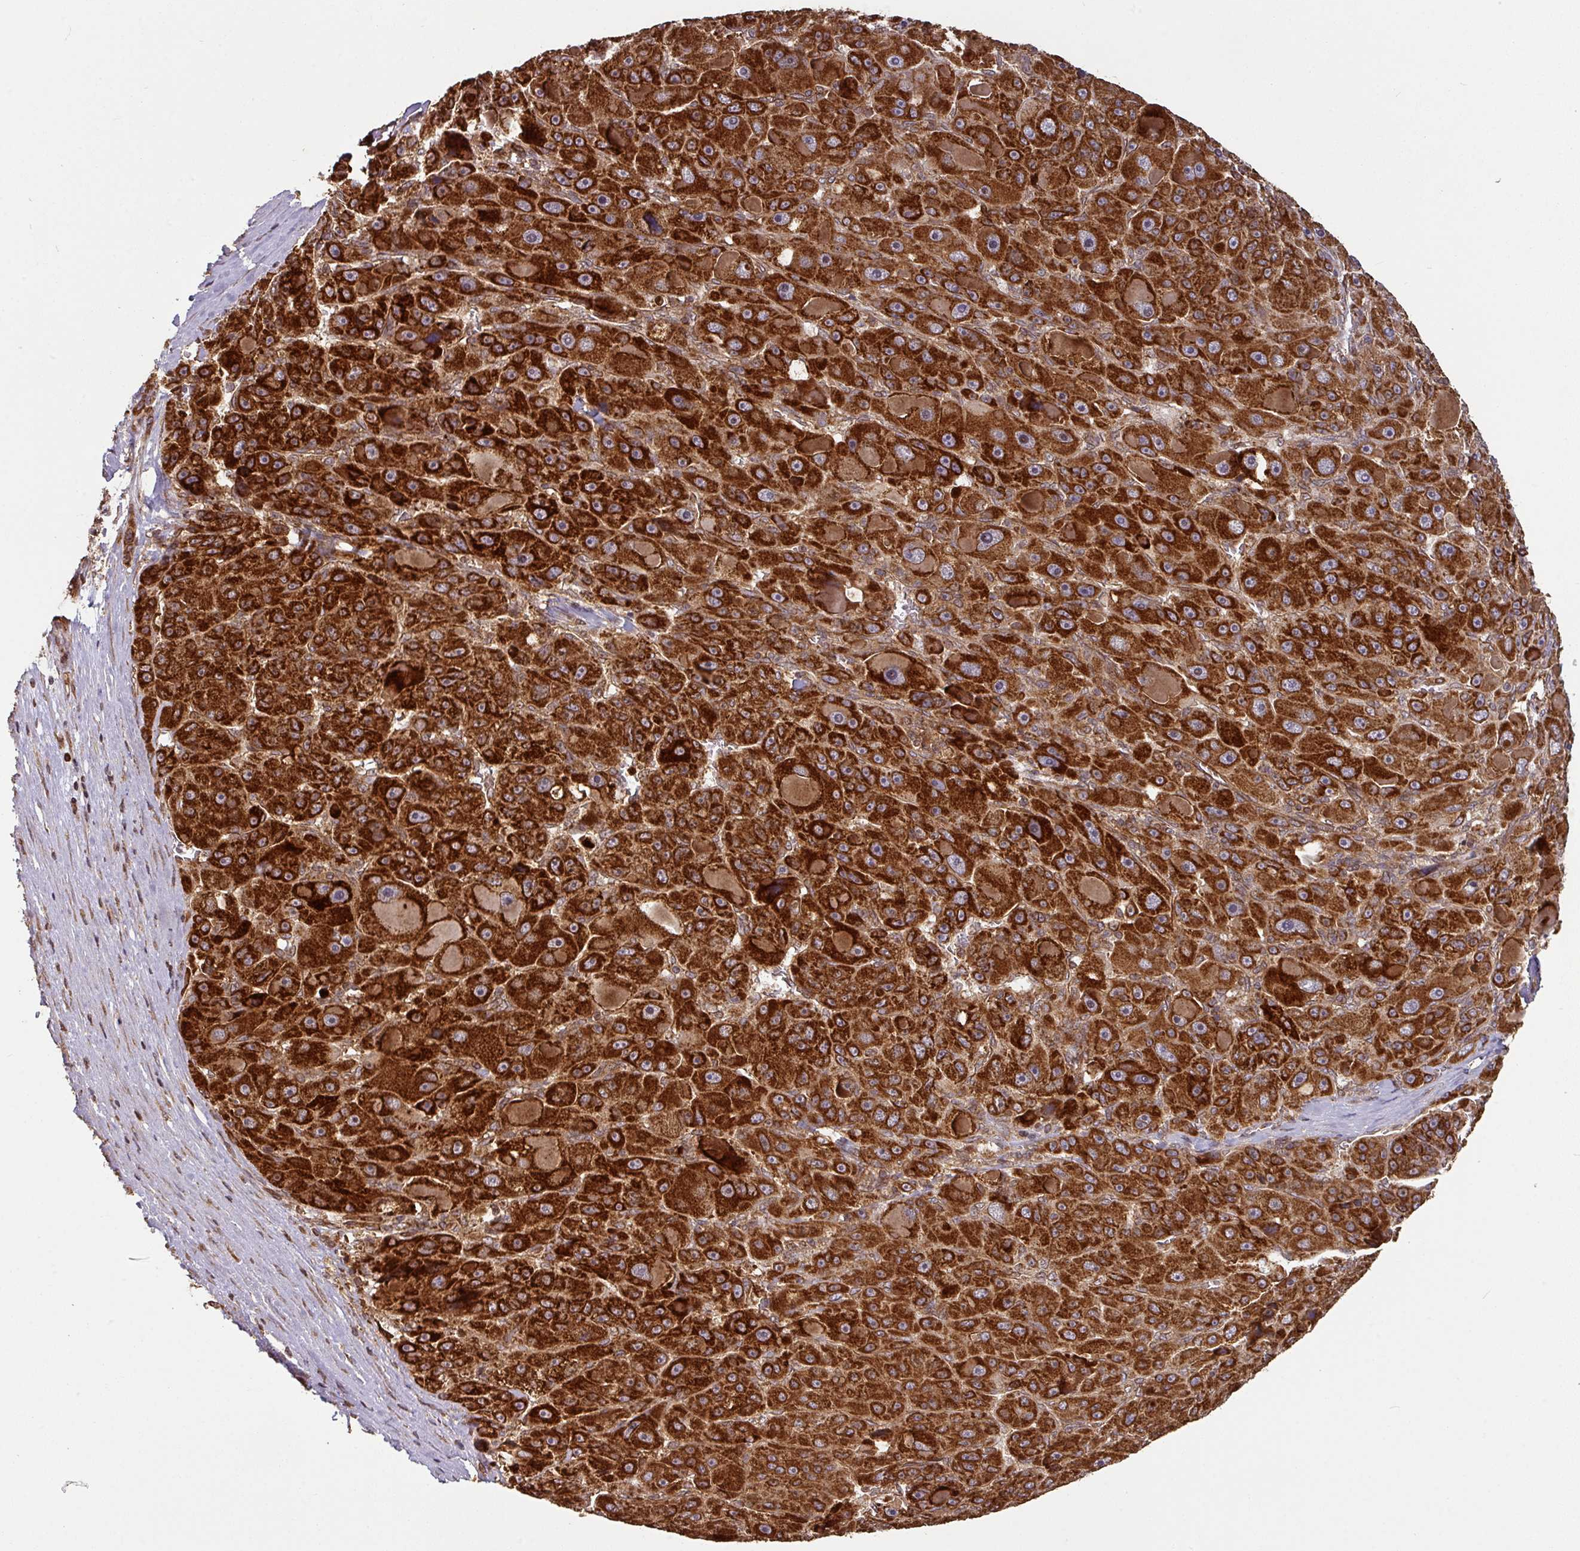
{"staining": {"intensity": "strong", "quantity": ">75%", "location": "cytoplasmic/membranous"}, "tissue": "liver cancer", "cell_type": "Tumor cells", "image_type": "cancer", "snomed": [{"axis": "morphology", "description": "Carcinoma, Hepatocellular, NOS"}, {"axis": "topography", "description": "Liver"}], "caption": "High-power microscopy captured an immunohistochemistry (IHC) histopathology image of liver cancer, revealing strong cytoplasmic/membranous staining in approximately >75% of tumor cells.", "gene": "TRAP1", "patient": {"sex": "male", "age": 76}}